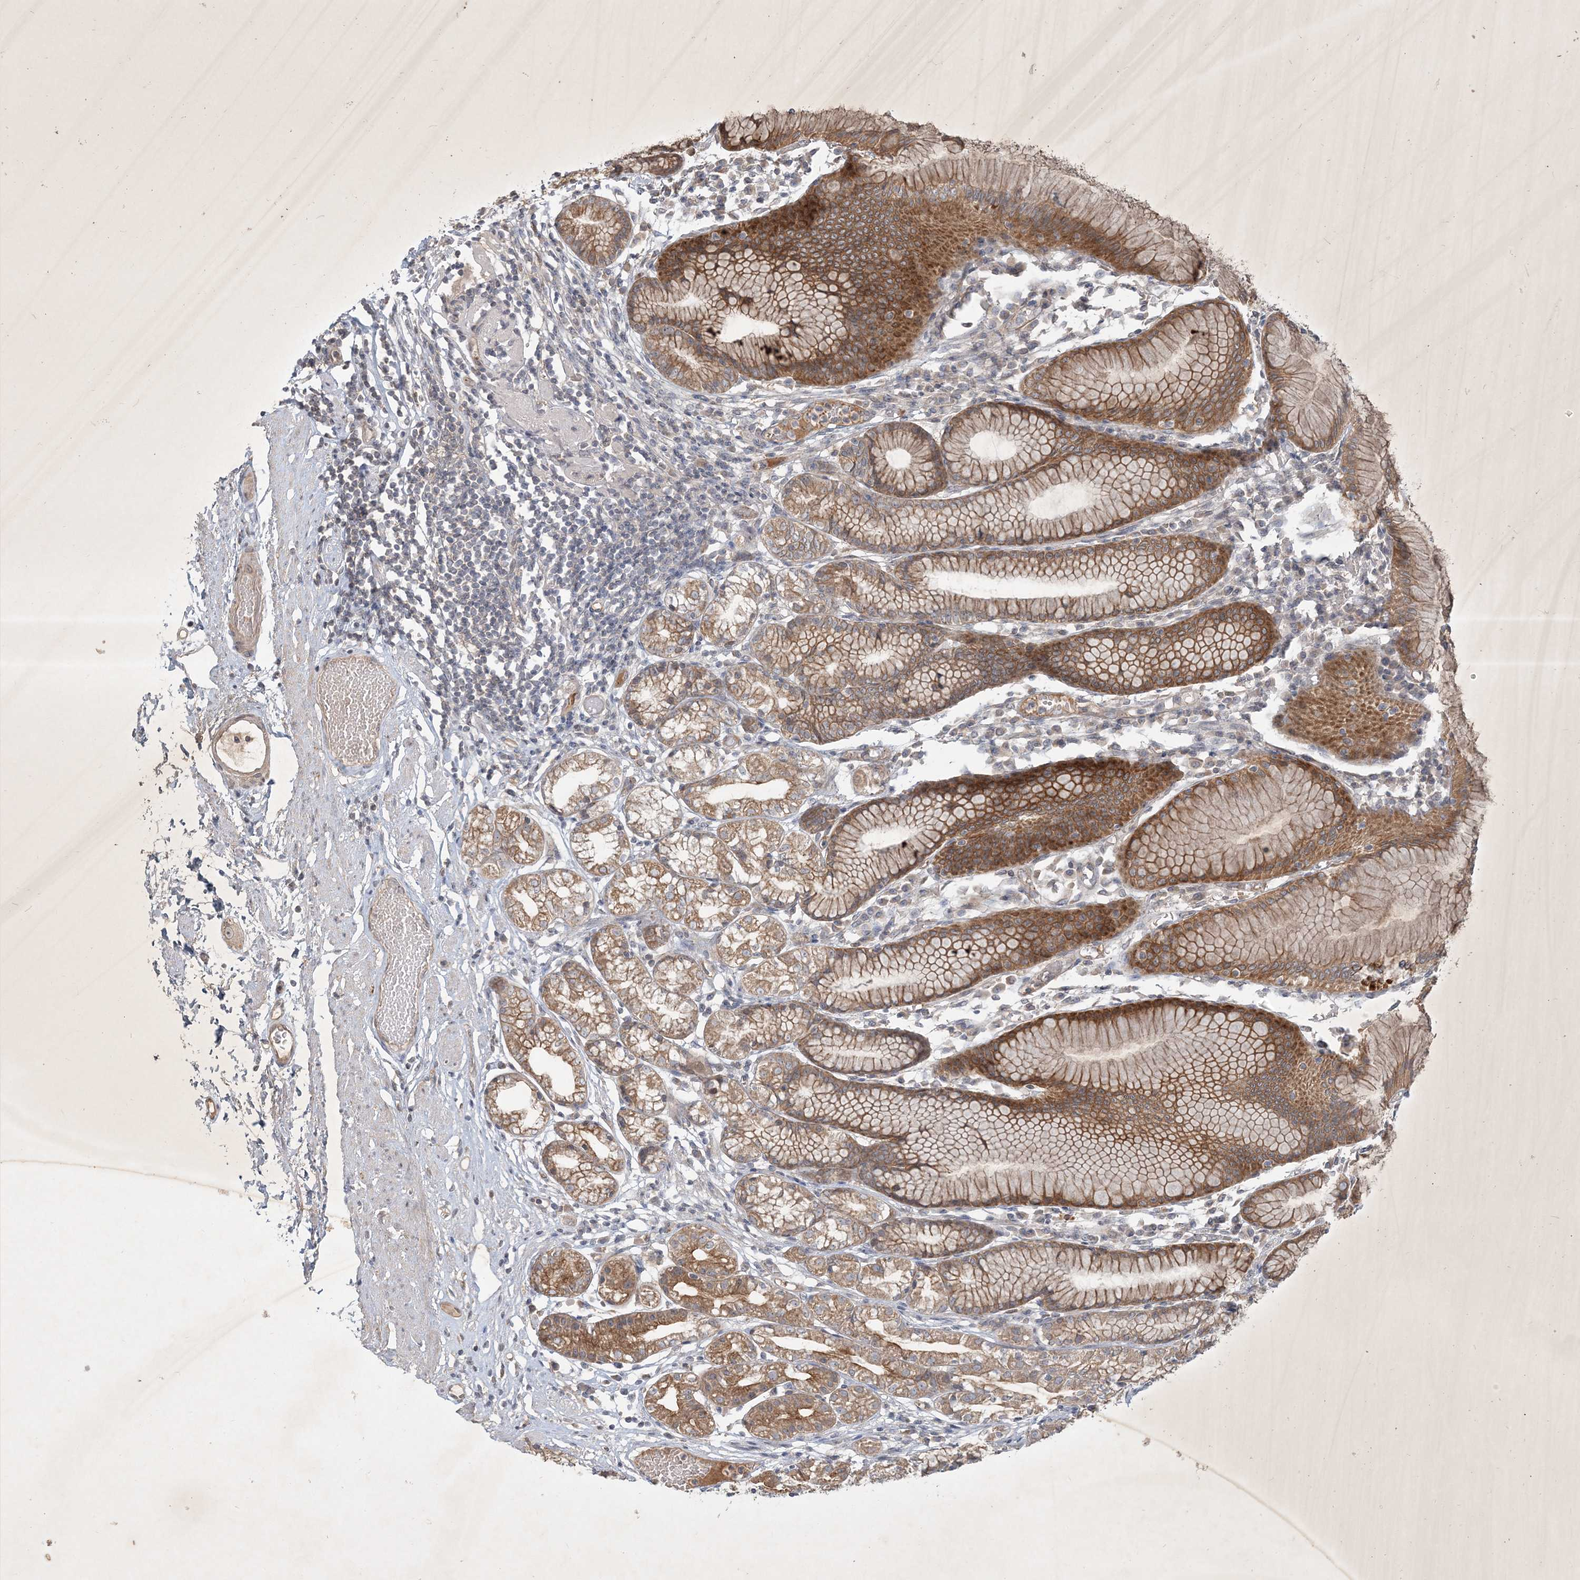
{"staining": {"intensity": "moderate", "quantity": ">75%", "location": "cytoplasmic/membranous"}, "tissue": "stomach", "cell_type": "Glandular cells", "image_type": "normal", "snomed": [{"axis": "morphology", "description": "Normal tissue, NOS"}, {"axis": "topography", "description": "Stomach"}], "caption": "Moderate cytoplasmic/membranous expression for a protein is present in approximately >75% of glandular cells of normal stomach using IHC.", "gene": "BOD1L2", "patient": {"sex": "female", "age": 57}}